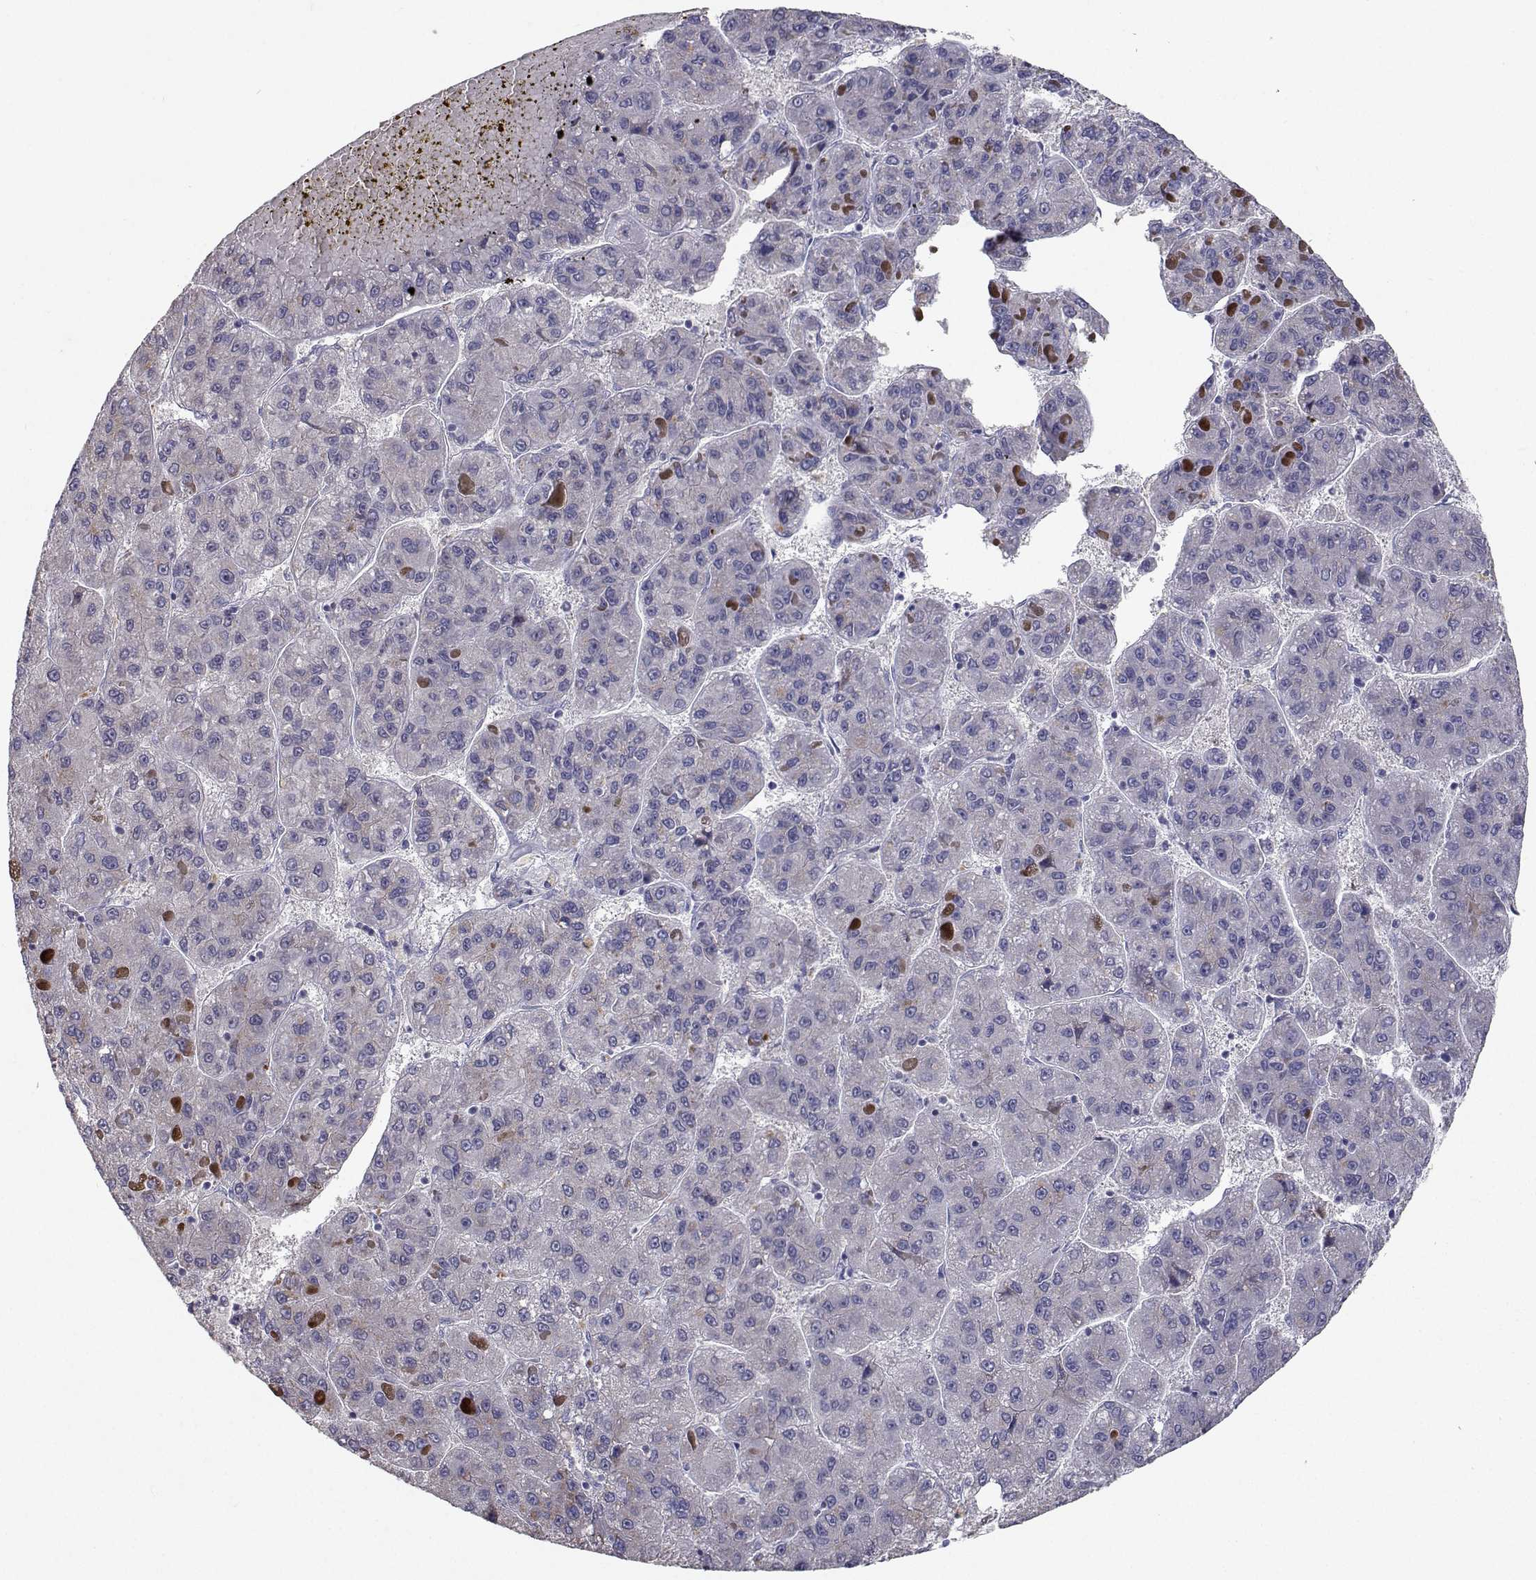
{"staining": {"intensity": "negative", "quantity": "none", "location": "none"}, "tissue": "liver cancer", "cell_type": "Tumor cells", "image_type": "cancer", "snomed": [{"axis": "morphology", "description": "Carcinoma, Hepatocellular, NOS"}, {"axis": "topography", "description": "Liver"}], "caption": "A high-resolution image shows immunohistochemistry (IHC) staining of hepatocellular carcinoma (liver), which reveals no significant expression in tumor cells.", "gene": "RBPJL", "patient": {"sex": "female", "age": 82}}